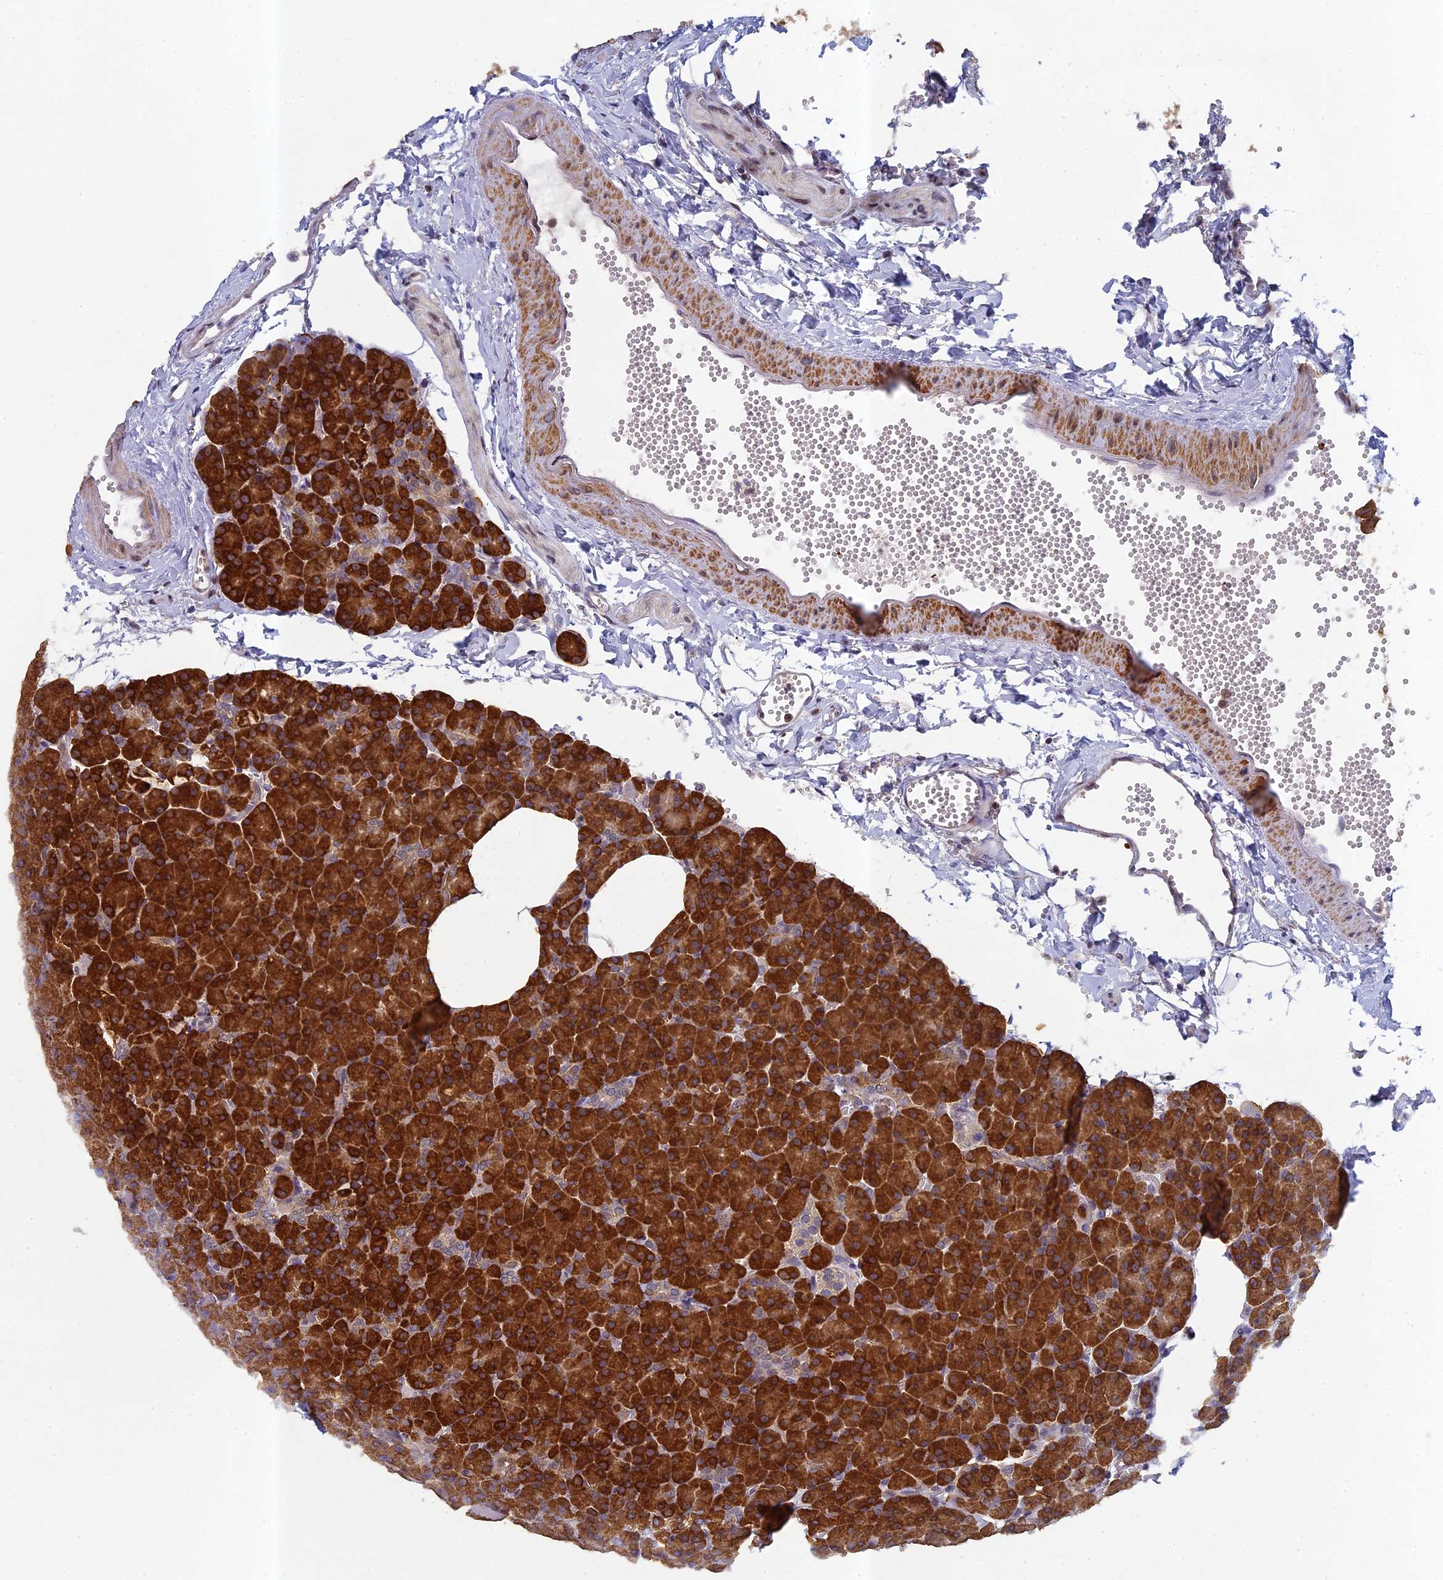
{"staining": {"intensity": "strong", "quantity": ">75%", "location": "cytoplasmic/membranous"}, "tissue": "pancreas", "cell_type": "Exocrine glandular cells", "image_type": "normal", "snomed": [{"axis": "morphology", "description": "Normal tissue, NOS"}, {"axis": "morphology", "description": "Carcinoid, malignant, NOS"}, {"axis": "topography", "description": "Pancreas"}], "caption": "Pancreas stained for a protein (brown) reveals strong cytoplasmic/membranous positive positivity in about >75% of exocrine glandular cells.", "gene": "DIXDC1", "patient": {"sex": "female", "age": 35}}